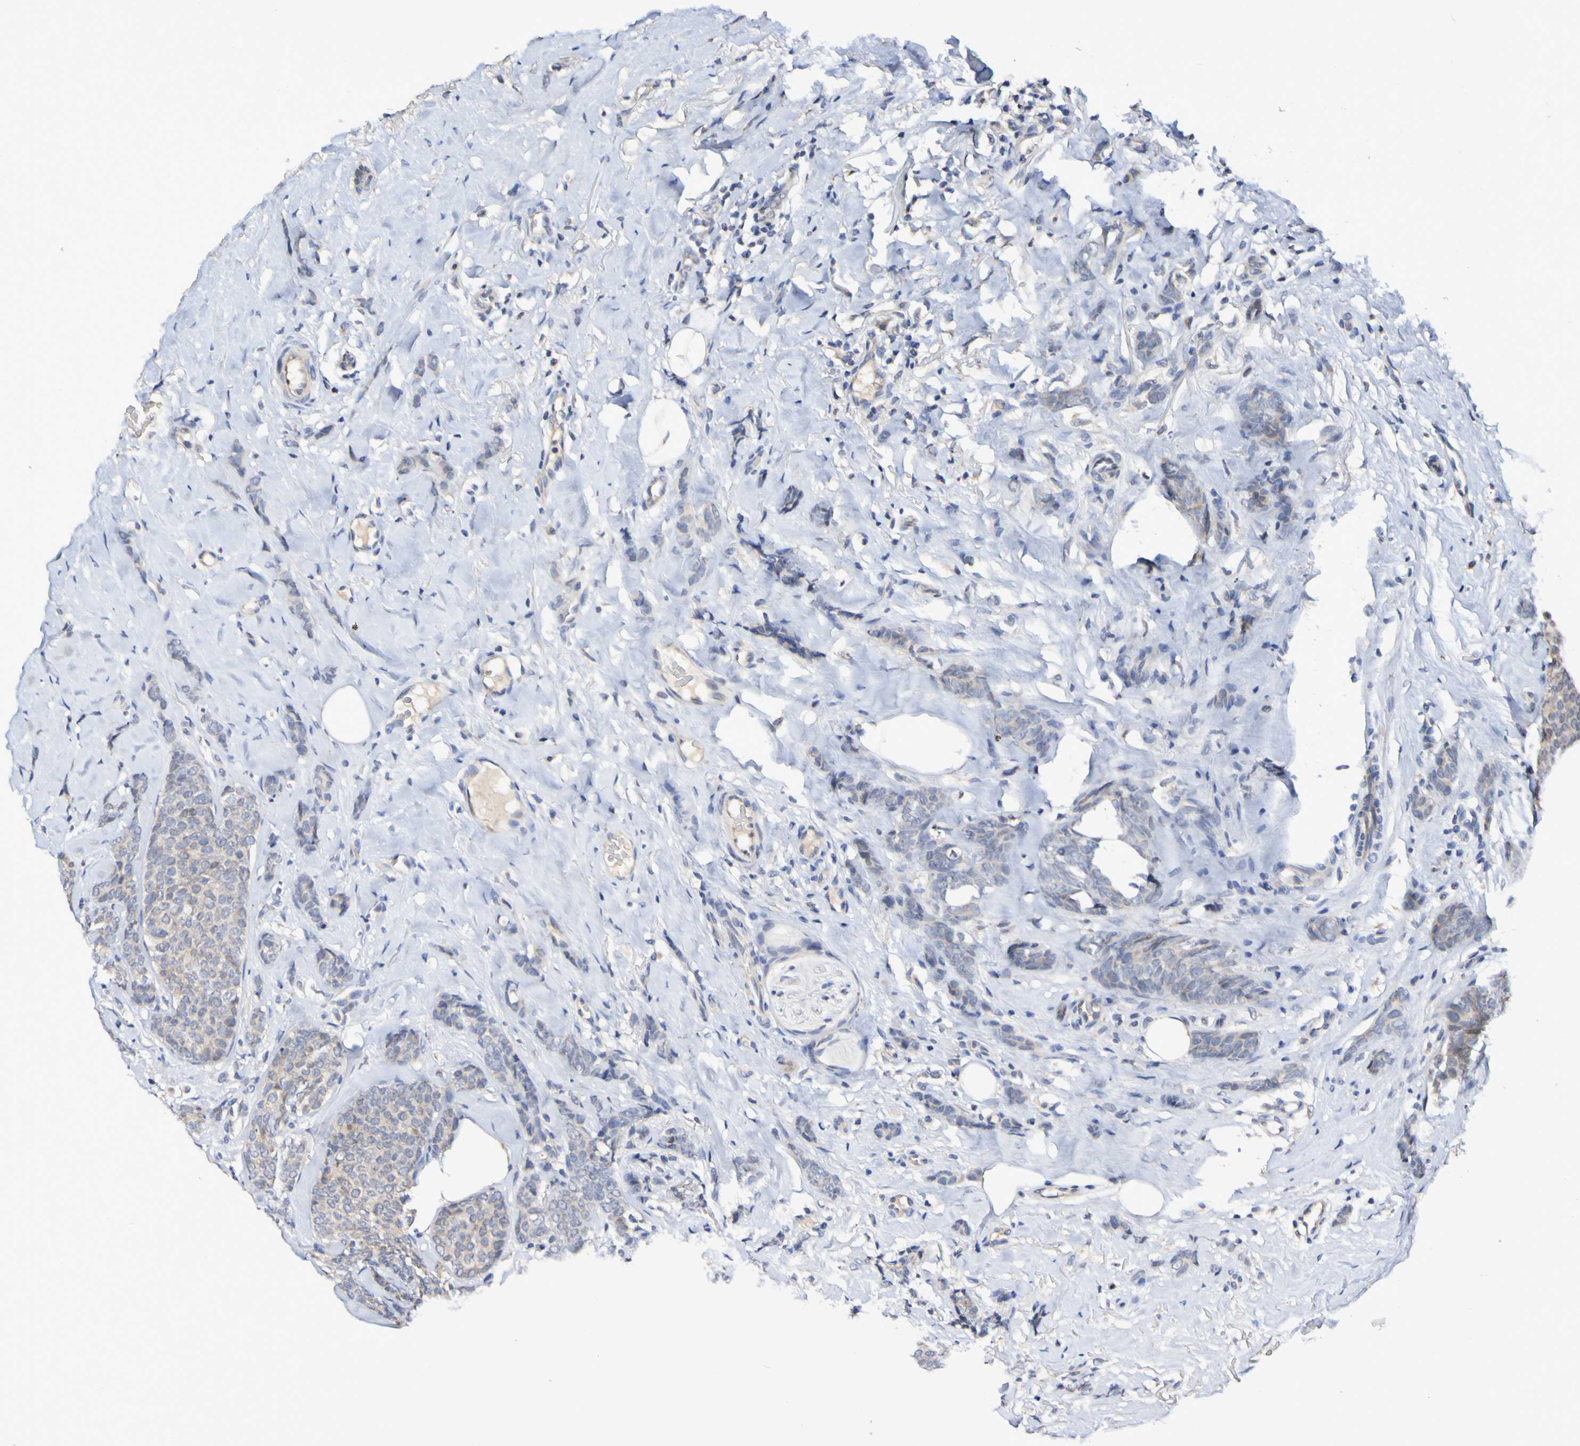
{"staining": {"intensity": "weak", "quantity": ">75%", "location": "cytoplasmic/membranous"}, "tissue": "breast cancer", "cell_type": "Tumor cells", "image_type": "cancer", "snomed": [{"axis": "morphology", "description": "Lobular carcinoma"}, {"axis": "topography", "description": "Skin"}, {"axis": "topography", "description": "Breast"}], "caption": "Tumor cells exhibit low levels of weak cytoplasmic/membranous positivity in approximately >75% of cells in breast cancer (lobular carcinoma).", "gene": "PTP4A2", "patient": {"sex": "female", "age": 46}}